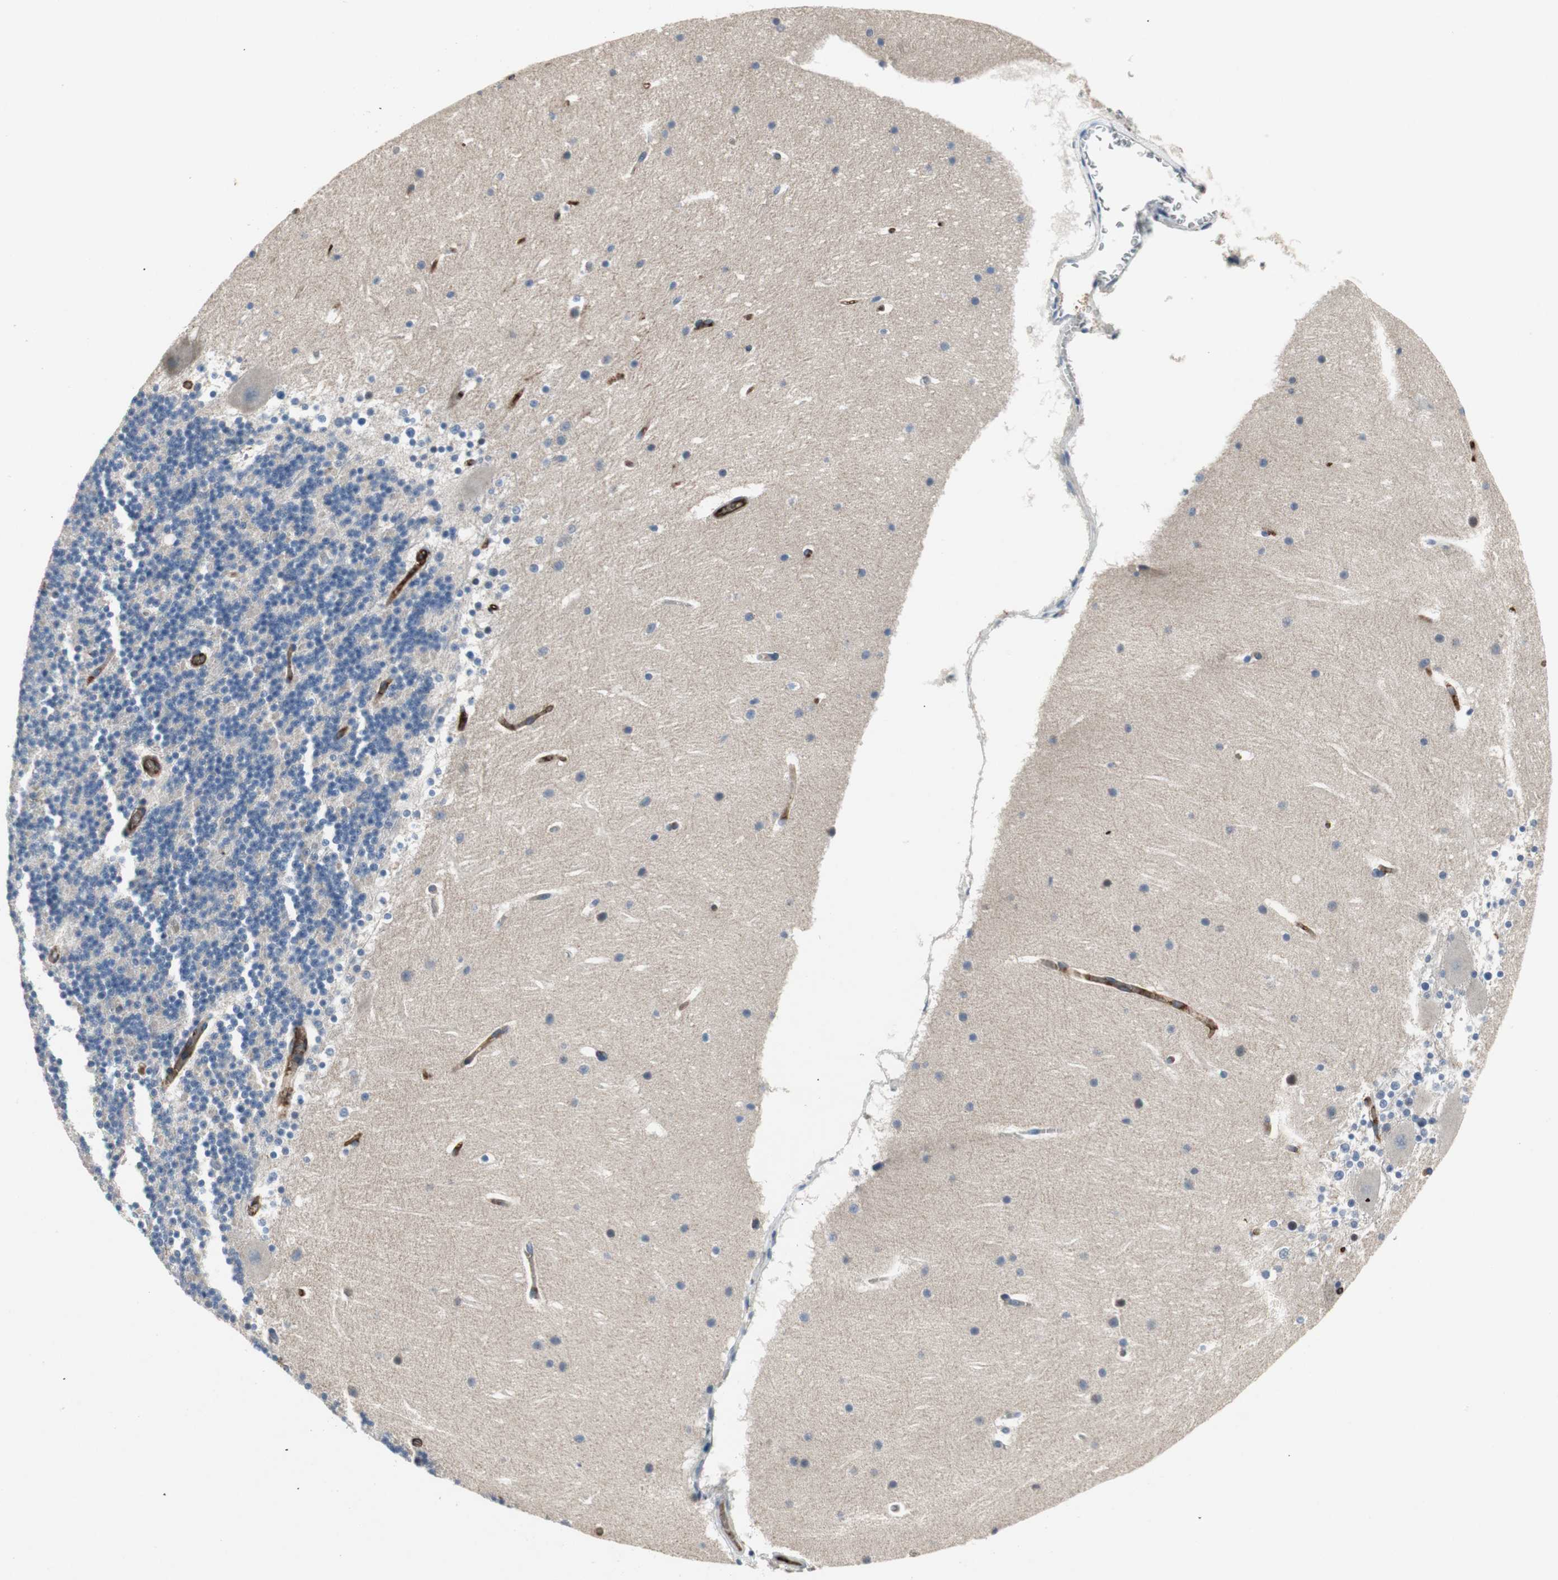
{"staining": {"intensity": "negative", "quantity": "none", "location": "none"}, "tissue": "cerebellum", "cell_type": "Cells in granular layer", "image_type": "normal", "snomed": [{"axis": "morphology", "description": "Normal tissue, NOS"}, {"axis": "topography", "description": "Cerebellum"}], "caption": "IHC of benign human cerebellum reveals no positivity in cells in granular layer.", "gene": "ALPL", "patient": {"sex": "female", "age": 19}}